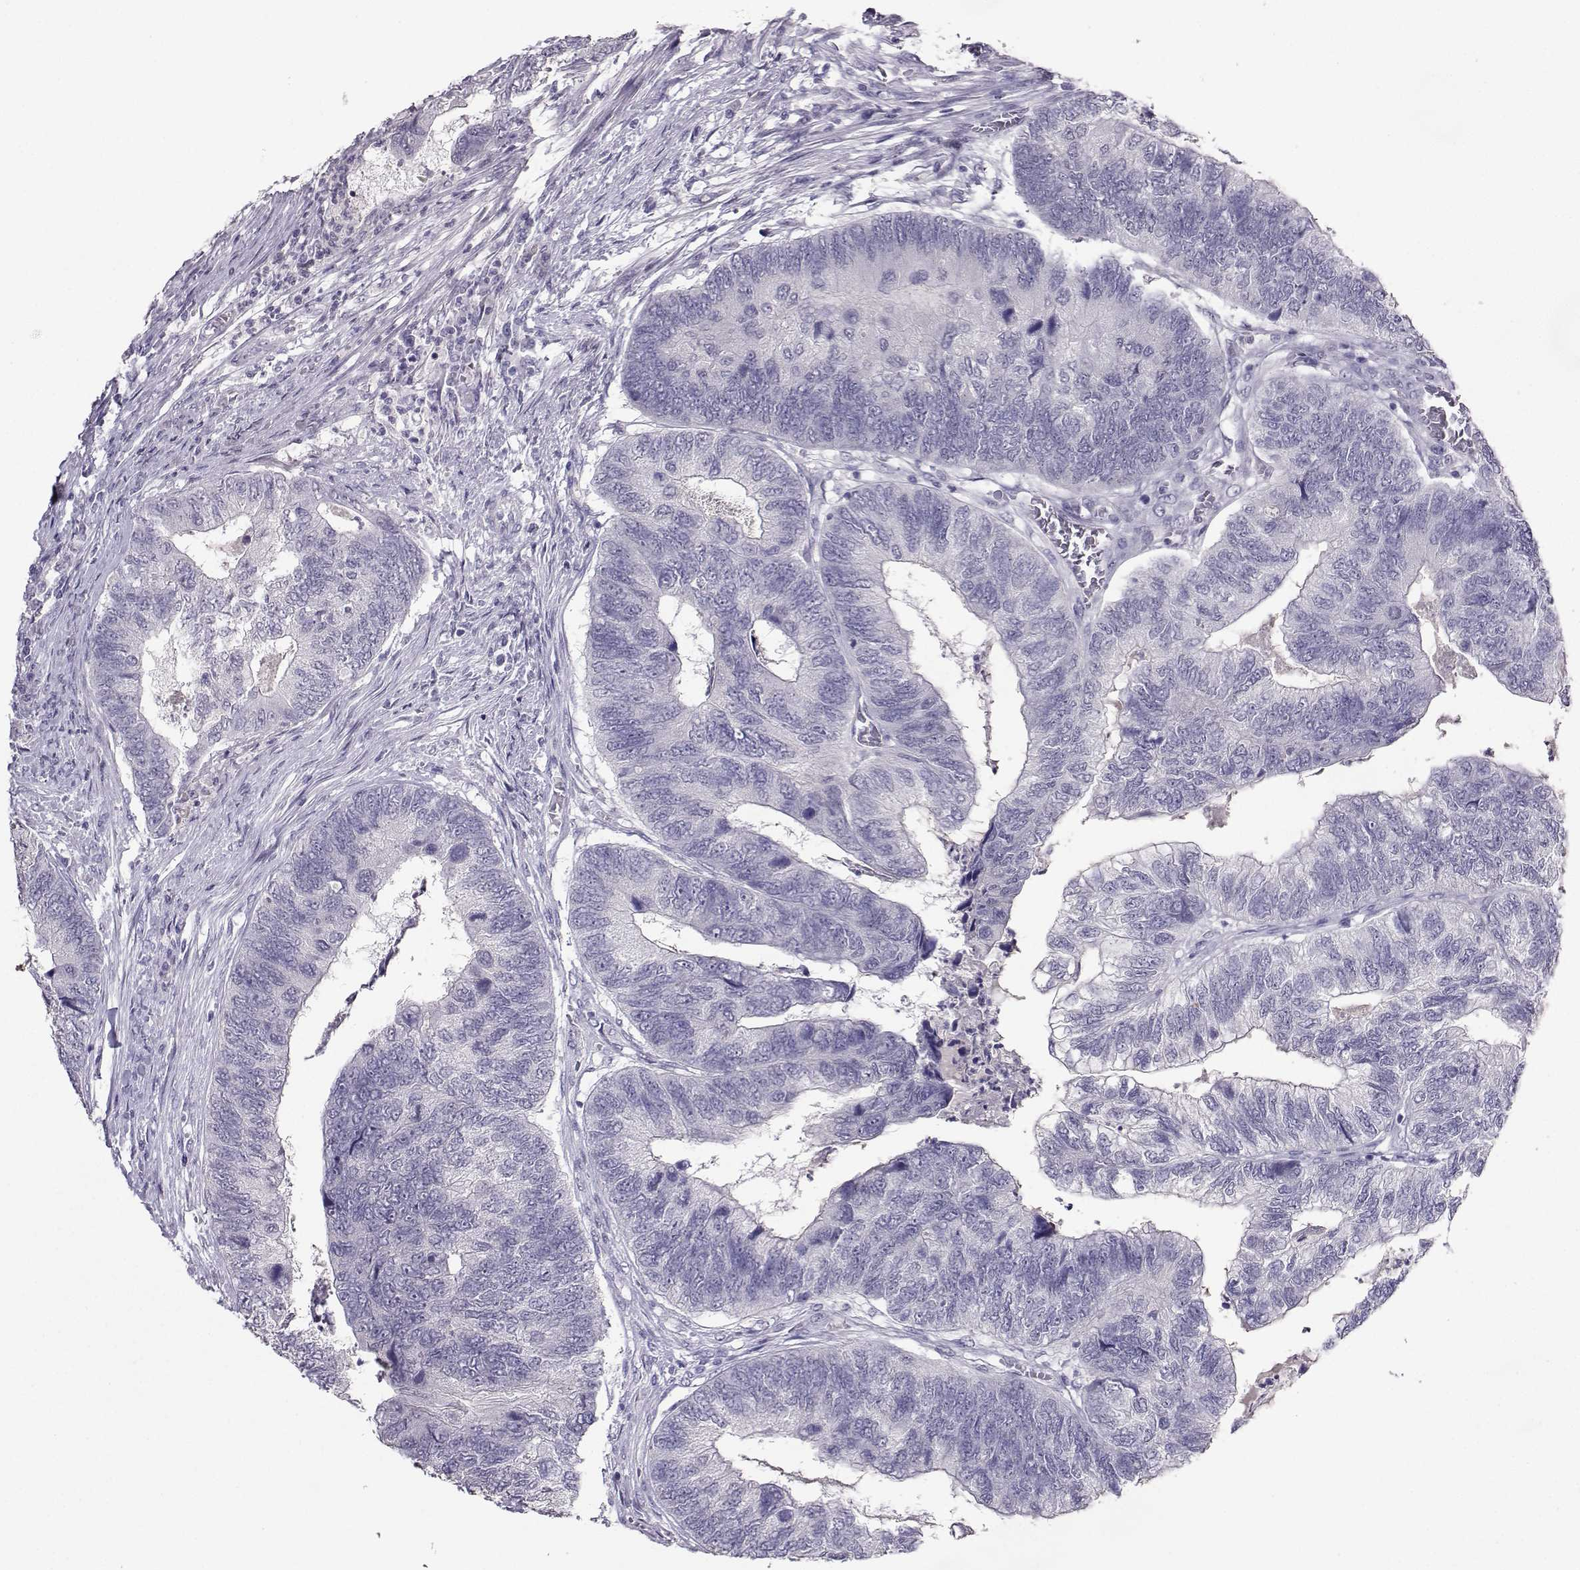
{"staining": {"intensity": "negative", "quantity": "none", "location": "none"}, "tissue": "colorectal cancer", "cell_type": "Tumor cells", "image_type": "cancer", "snomed": [{"axis": "morphology", "description": "Adenocarcinoma, NOS"}, {"axis": "topography", "description": "Colon"}], "caption": "Immunohistochemistry histopathology image of adenocarcinoma (colorectal) stained for a protein (brown), which displays no expression in tumor cells. (Immunohistochemistry (ihc), brightfield microscopy, high magnification).", "gene": "CARTPT", "patient": {"sex": "female", "age": 67}}